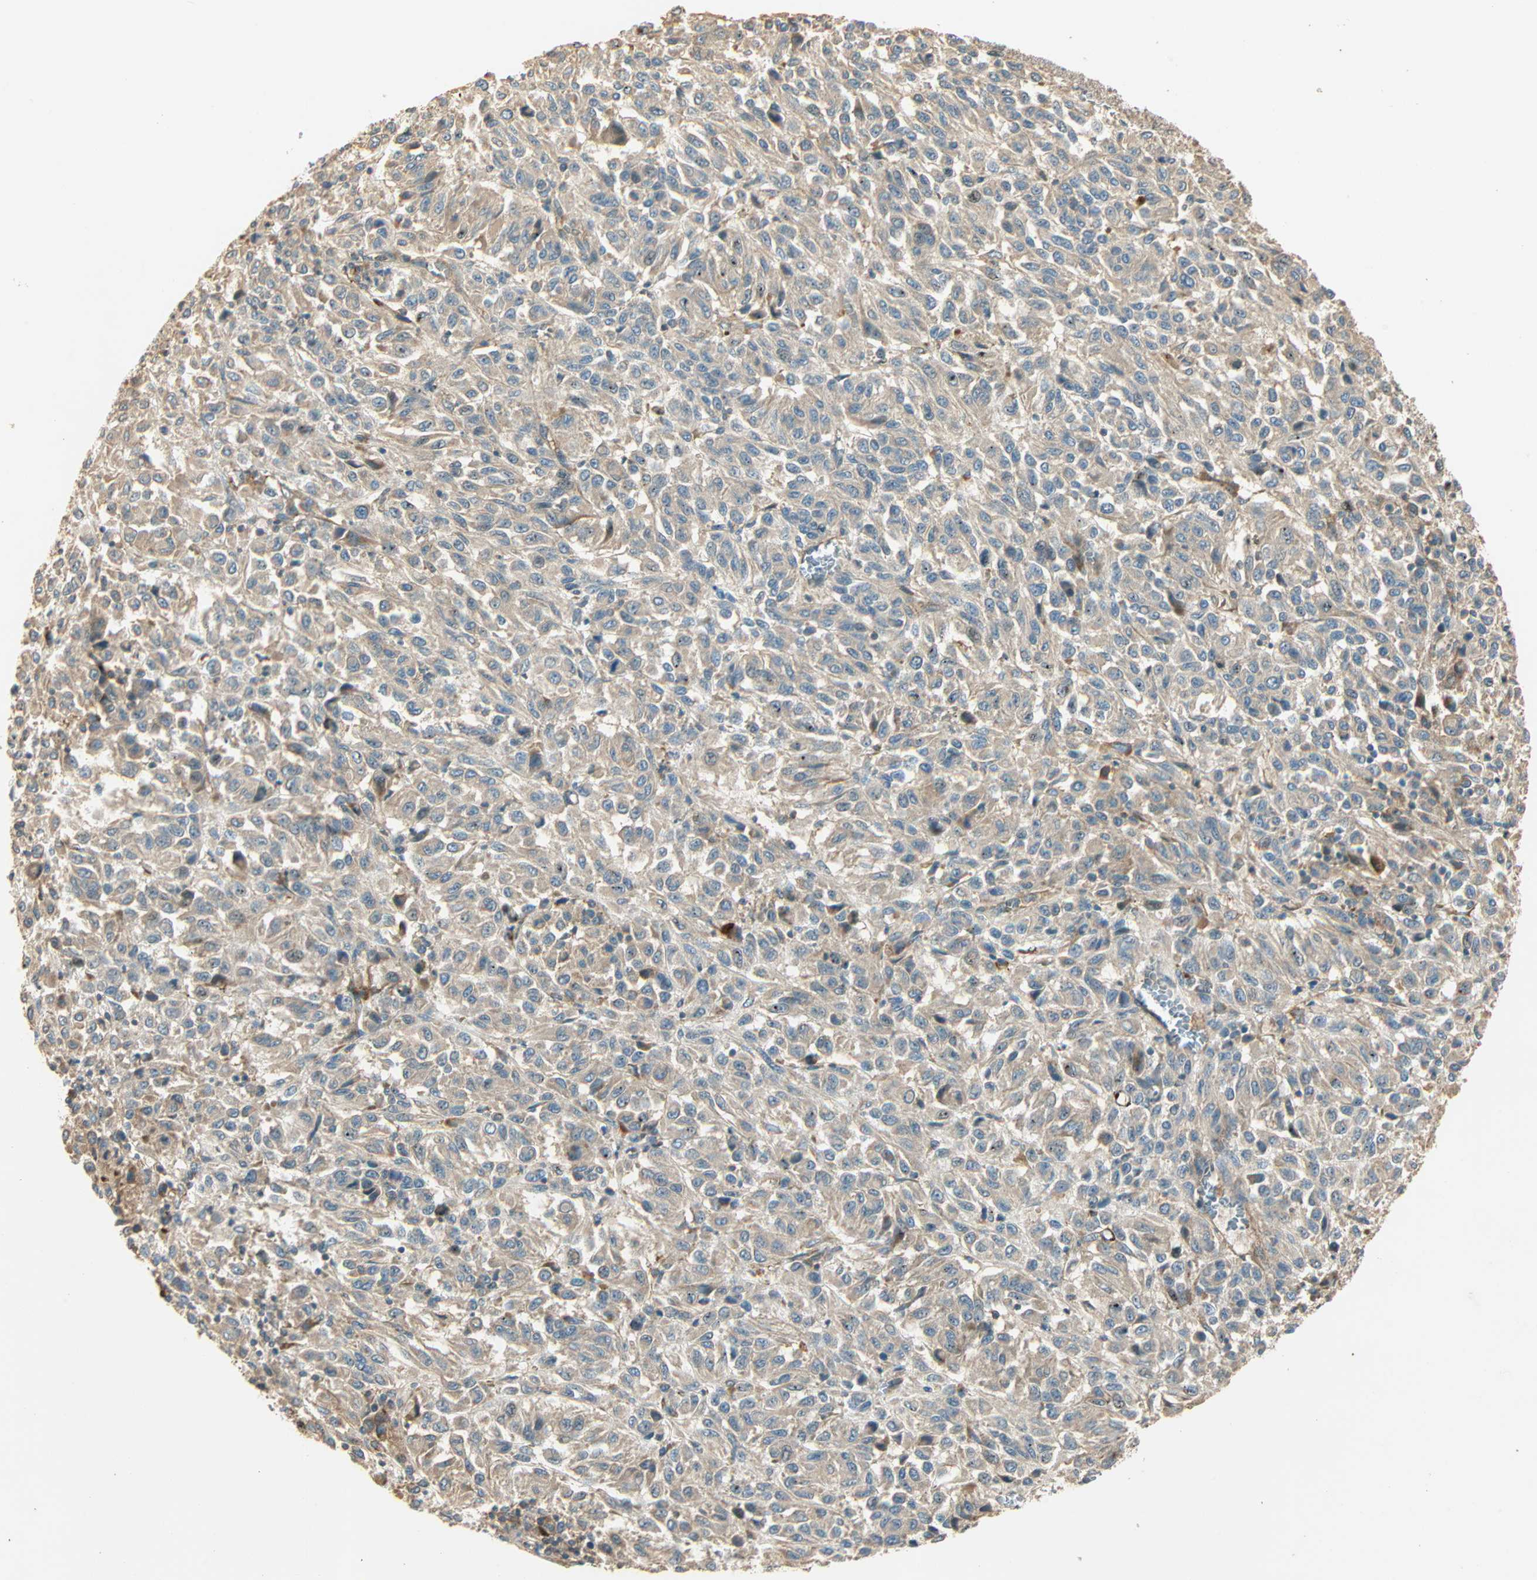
{"staining": {"intensity": "weak", "quantity": "<25%", "location": "cytoplasmic/membranous"}, "tissue": "melanoma", "cell_type": "Tumor cells", "image_type": "cancer", "snomed": [{"axis": "morphology", "description": "Malignant melanoma, Metastatic site"}, {"axis": "topography", "description": "Lung"}], "caption": "Melanoma was stained to show a protein in brown. There is no significant positivity in tumor cells. Brightfield microscopy of immunohistochemistry (IHC) stained with DAB (brown) and hematoxylin (blue), captured at high magnification.", "gene": "GALK1", "patient": {"sex": "male", "age": 64}}